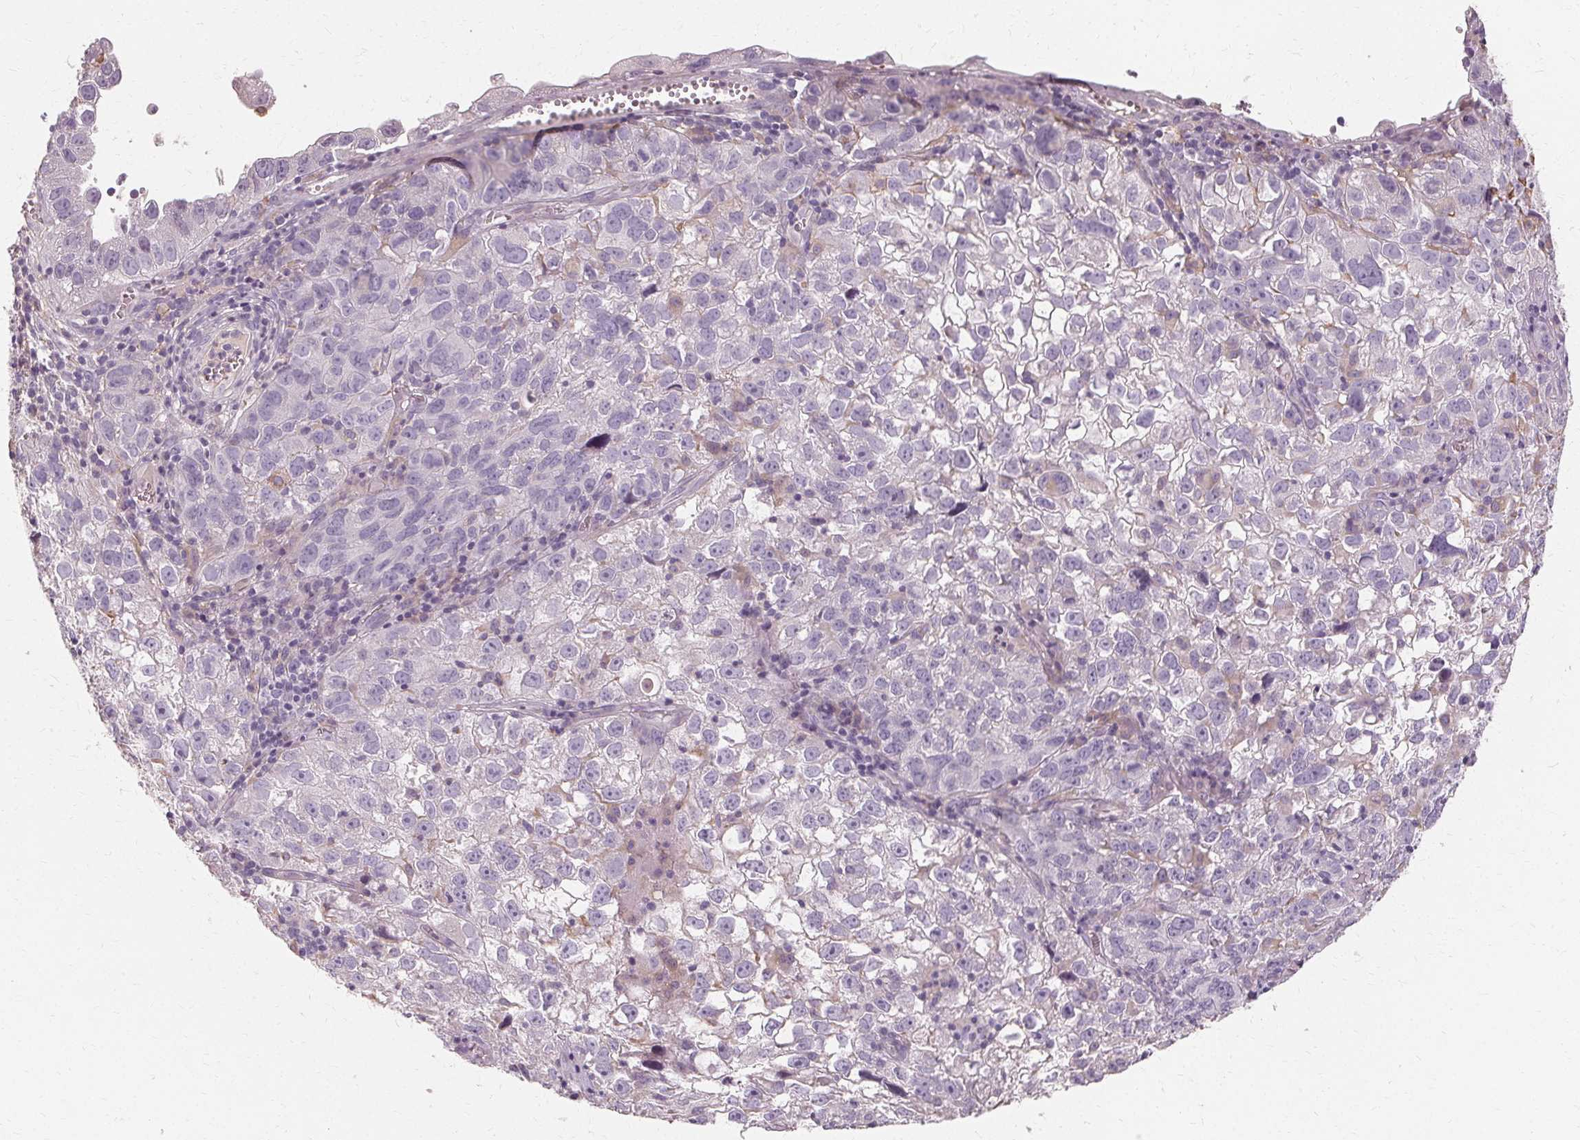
{"staining": {"intensity": "negative", "quantity": "none", "location": "none"}, "tissue": "cervical cancer", "cell_type": "Tumor cells", "image_type": "cancer", "snomed": [{"axis": "morphology", "description": "Squamous cell carcinoma, NOS"}, {"axis": "topography", "description": "Cervix"}], "caption": "This micrograph is of cervical squamous cell carcinoma stained with IHC to label a protein in brown with the nuclei are counter-stained blue. There is no positivity in tumor cells. (DAB (3,3'-diaminobenzidine) IHC with hematoxylin counter stain).", "gene": "IFNGR1", "patient": {"sex": "female", "age": 55}}